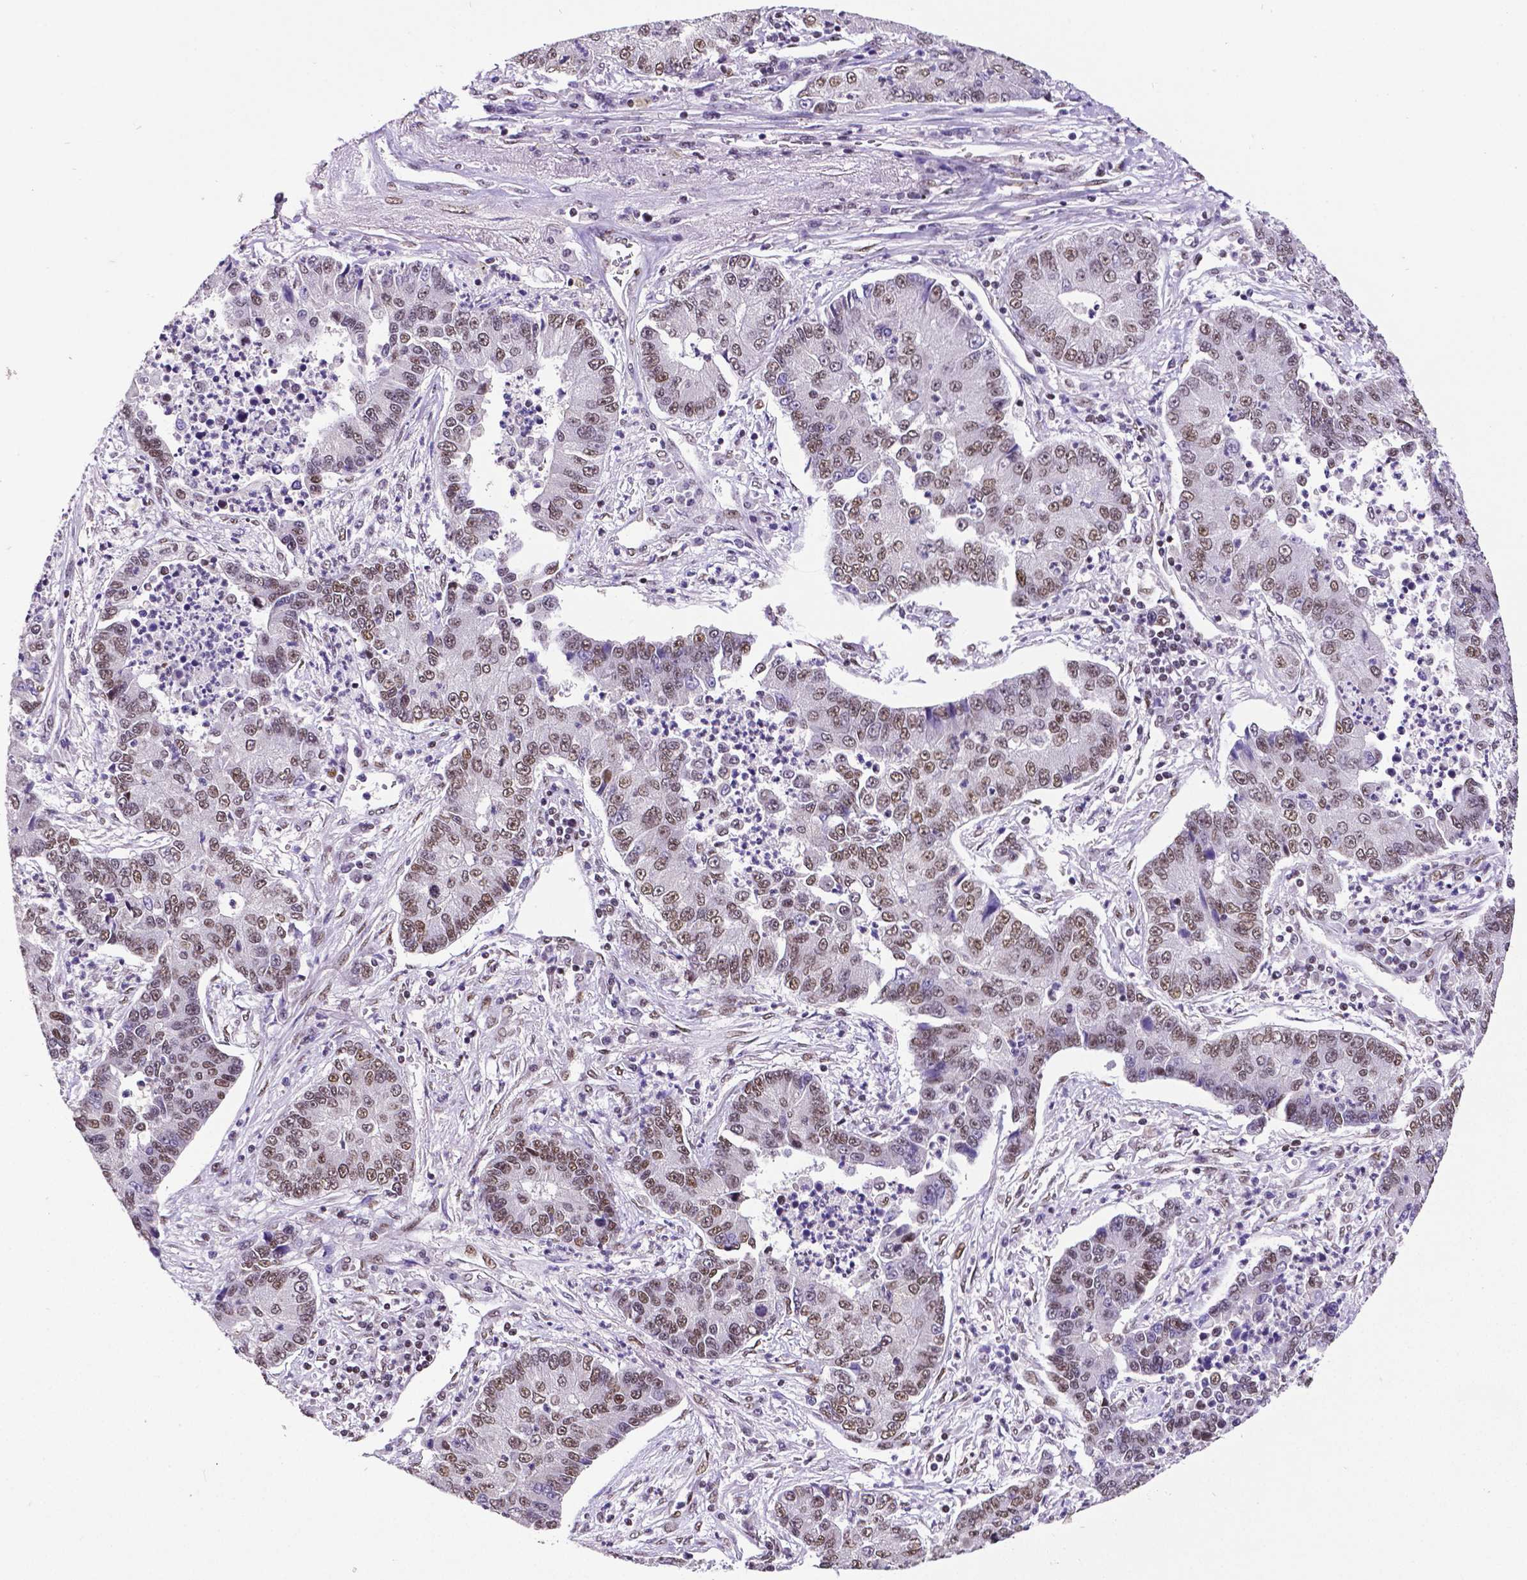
{"staining": {"intensity": "moderate", "quantity": ">75%", "location": "nuclear"}, "tissue": "lung cancer", "cell_type": "Tumor cells", "image_type": "cancer", "snomed": [{"axis": "morphology", "description": "Adenocarcinoma, NOS"}, {"axis": "topography", "description": "Lung"}], "caption": "IHC image of lung cancer (adenocarcinoma) stained for a protein (brown), which displays medium levels of moderate nuclear staining in approximately >75% of tumor cells.", "gene": "REST", "patient": {"sex": "female", "age": 57}}